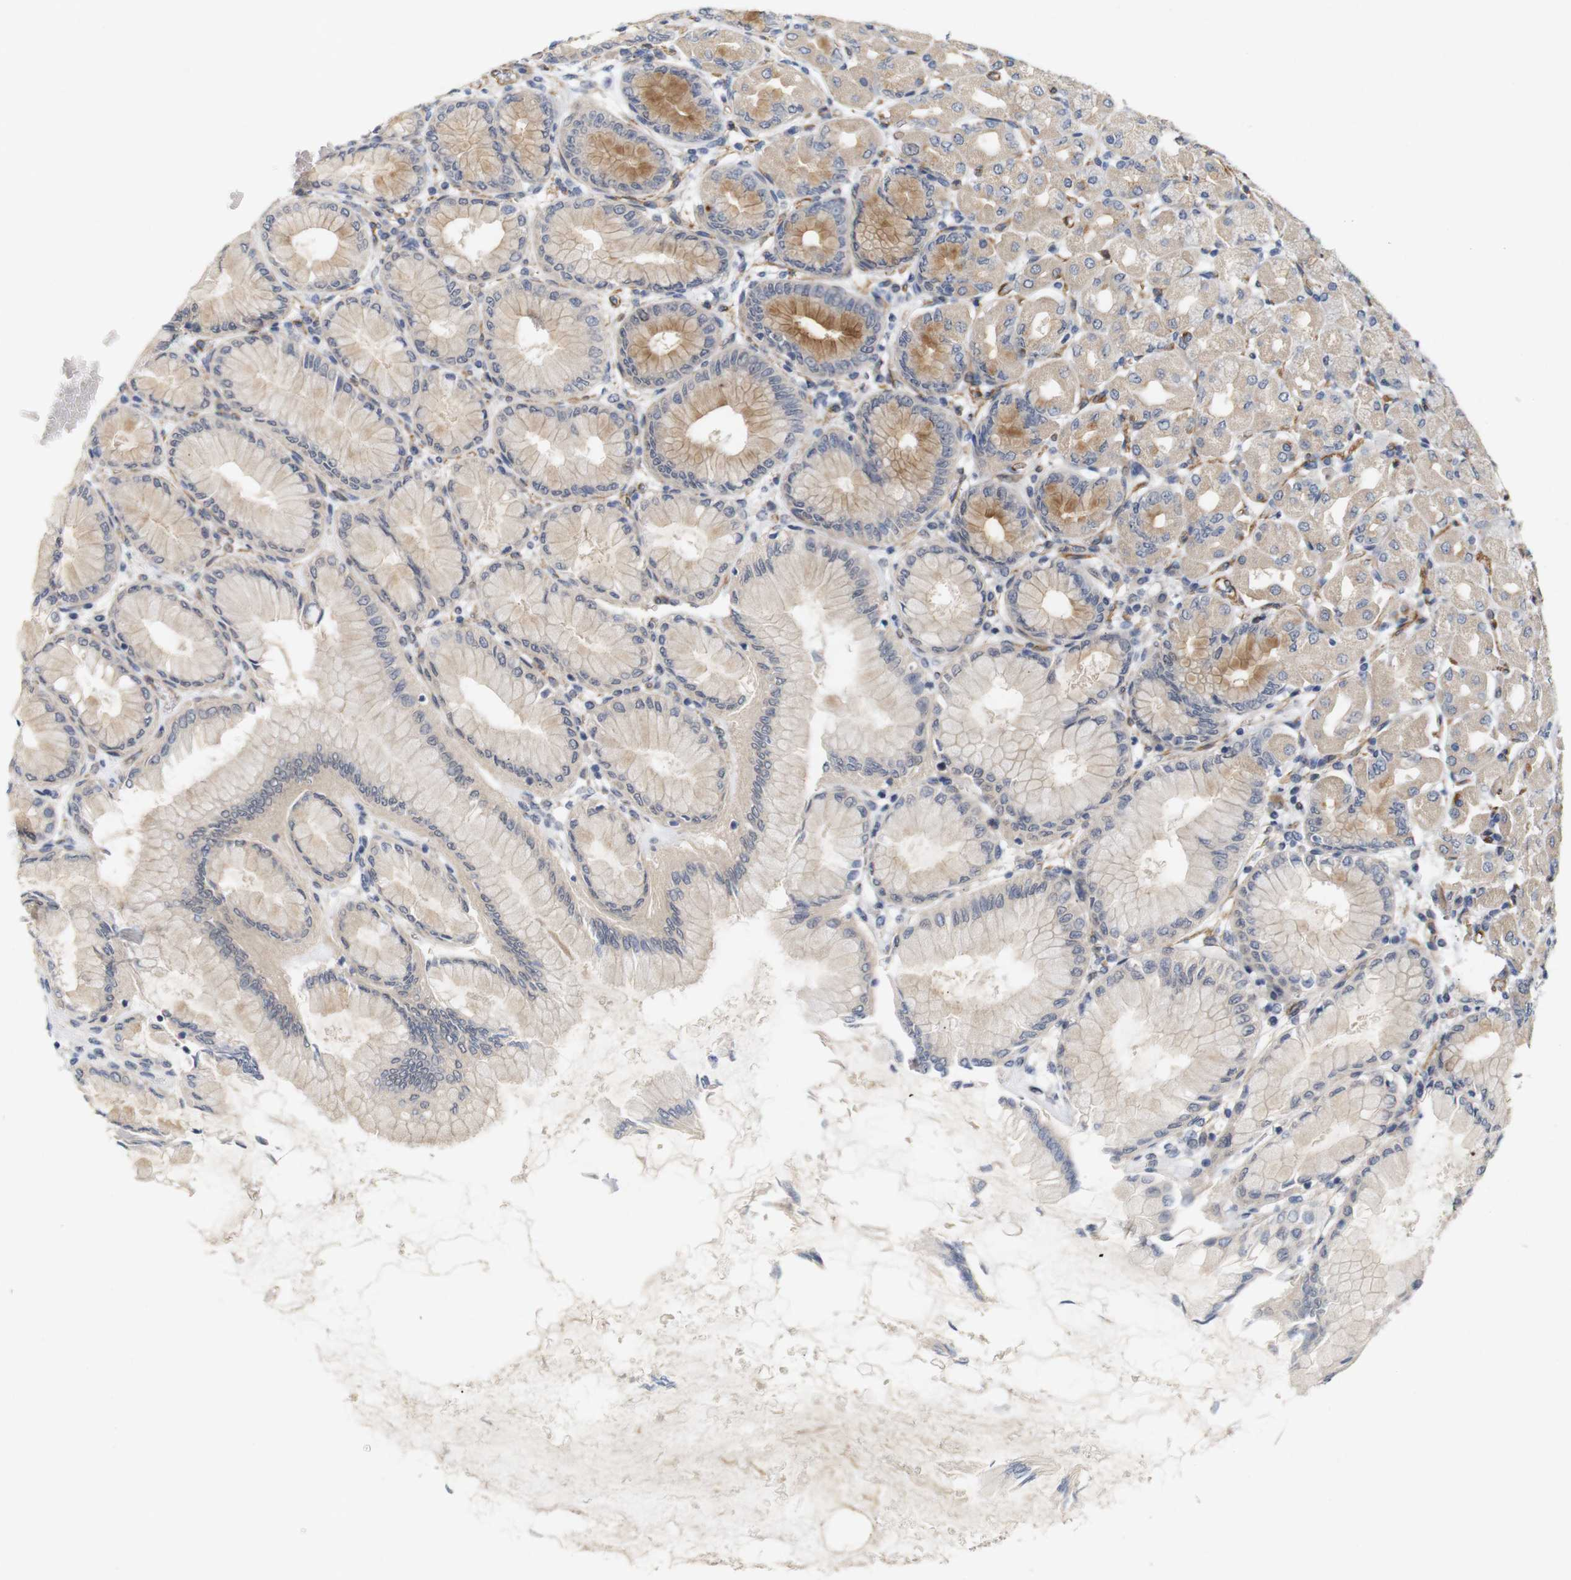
{"staining": {"intensity": "moderate", "quantity": "25%-75%", "location": "cytoplasmic/membranous"}, "tissue": "stomach", "cell_type": "Glandular cells", "image_type": "normal", "snomed": [{"axis": "morphology", "description": "Normal tissue, NOS"}, {"axis": "topography", "description": "Stomach, upper"}], "caption": "A histopathology image of human stomach stained for a protein reveals moderate cytoplasmic/membranous brown staining in glandular cells.", "gene": "CYB561", "patient": {"sex": "female", "age": 56}}